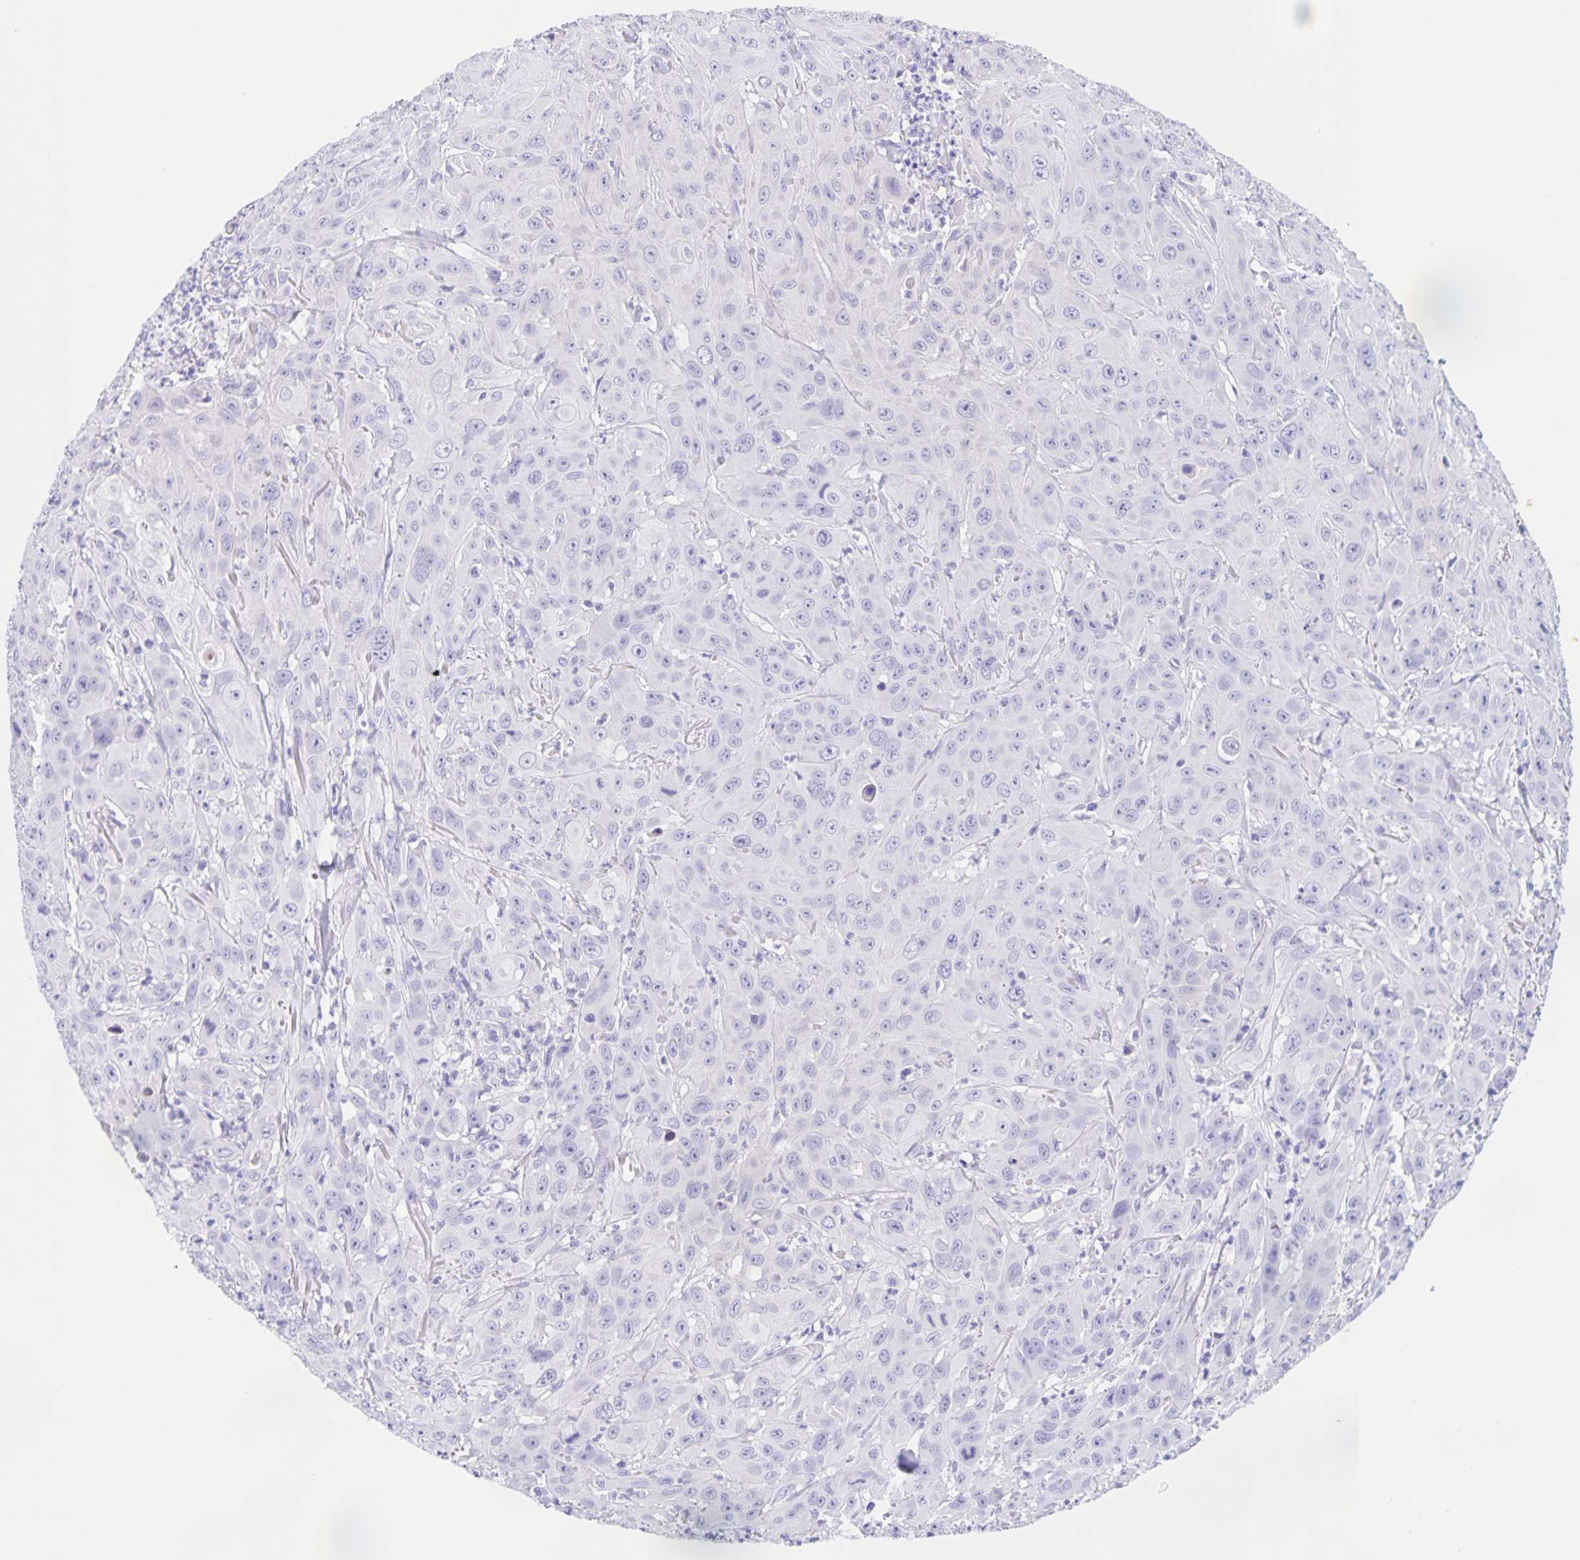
{"staining": {"intensity": "negative", "quantity": "none", "location": "none"}, "tissue": "head and neck cancer", "cell_type": "Tumor cells", "image_type": "cancer", "snomed": [{"axis": "morphology", "description": "Squamous cell carcinoma, NOS"}, {"axis": "topography", "description": "Skin"}, {"axis": "topography", "description": "Head-Neck"}], "caption": "This is an immunohistochemistry (IHC) image of head and neck cancer. There is no positivity in tumor cells.", "gene": "CATSPER4", "patient": {"sex": "male", "age": 80}}